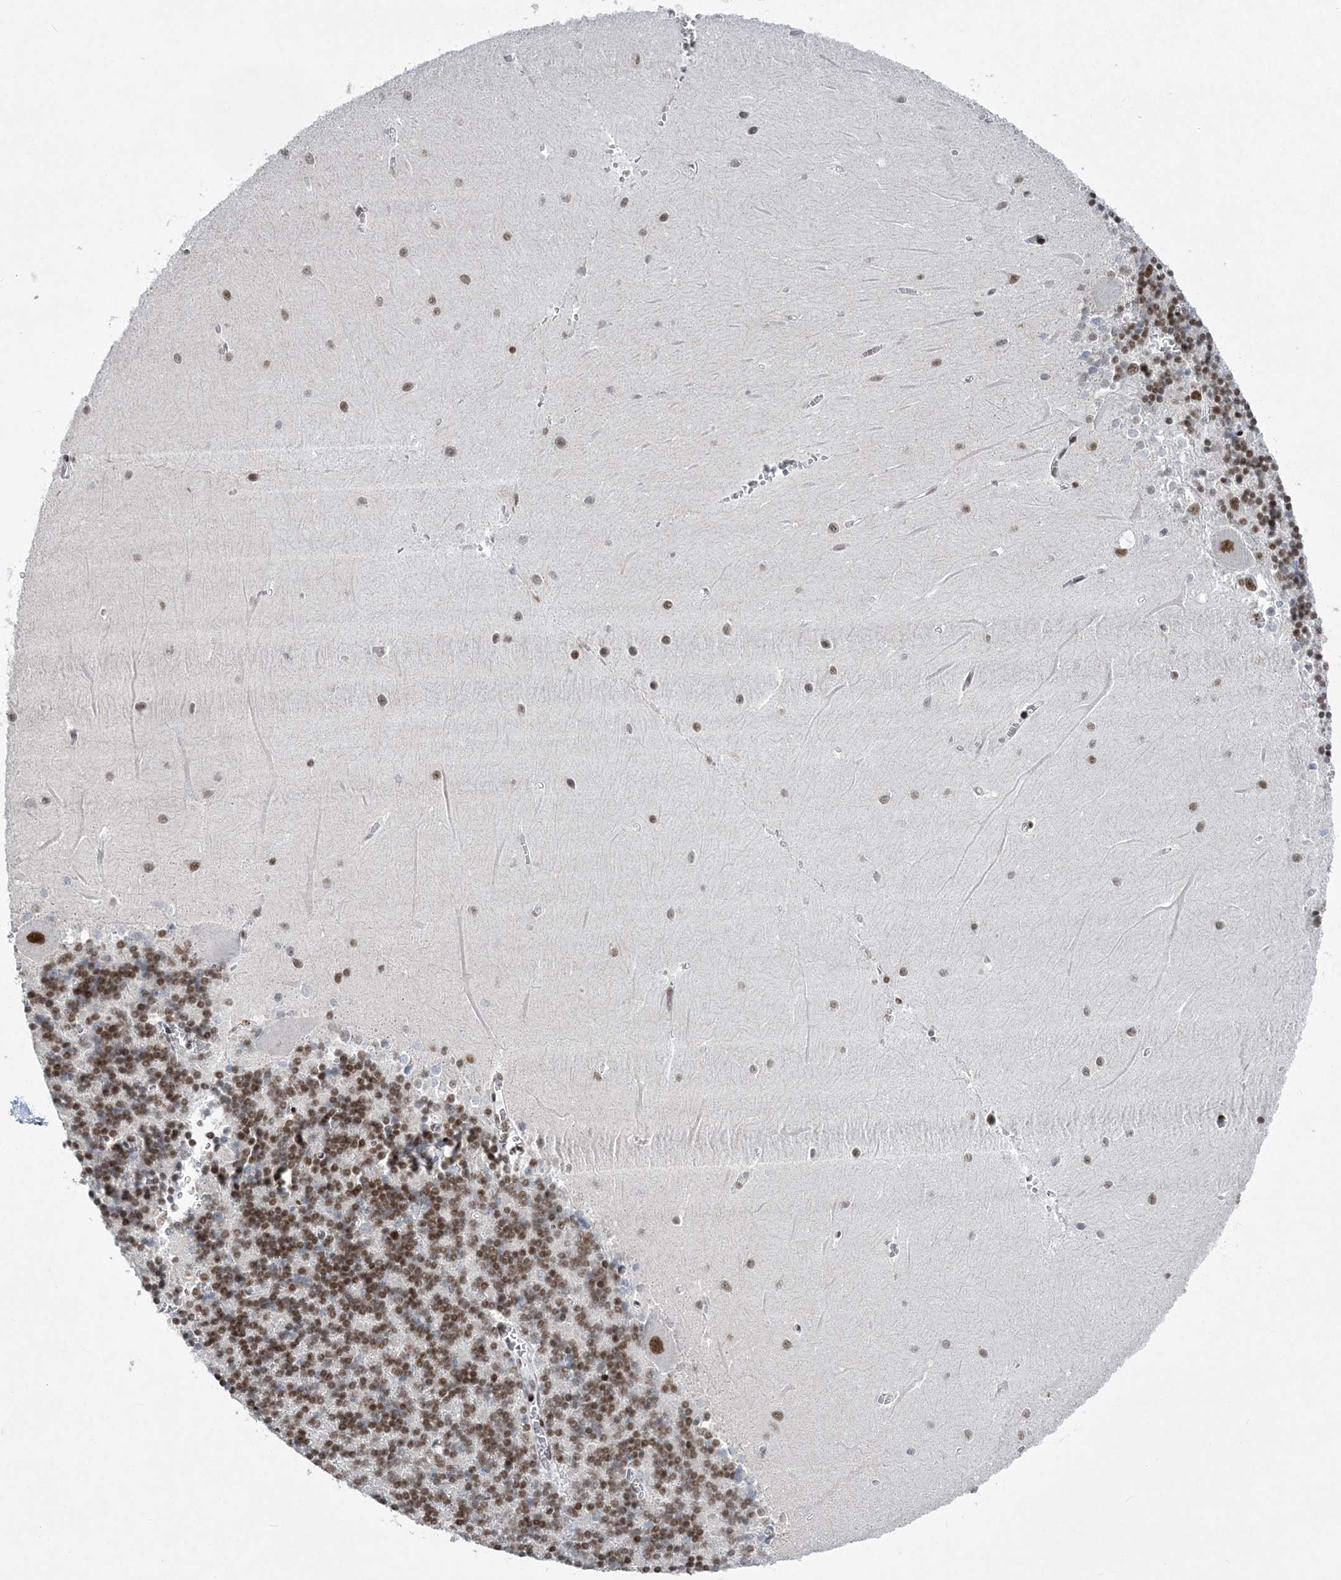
{"staining": {"intensity": "moderate", "quantity": "25%-75%", "location": "nuclear"}, "tissue": "cerebellum", "cell_type": "Cells in granular layer", "image_type": "normal", "snomed": [{"axis": "morphology", "description": "Normal tissue, NOS"}, {"axis": "topography", "description": "Cerebellum"}], "caption": "Cerebellum stained with immunohistochemistry (IHC) shows moderate nuclear positivity in about 25%-75% of cells in granular layer.", "gene": "ZBTB7A", "patient": {"sex": "male", "age": 37}}